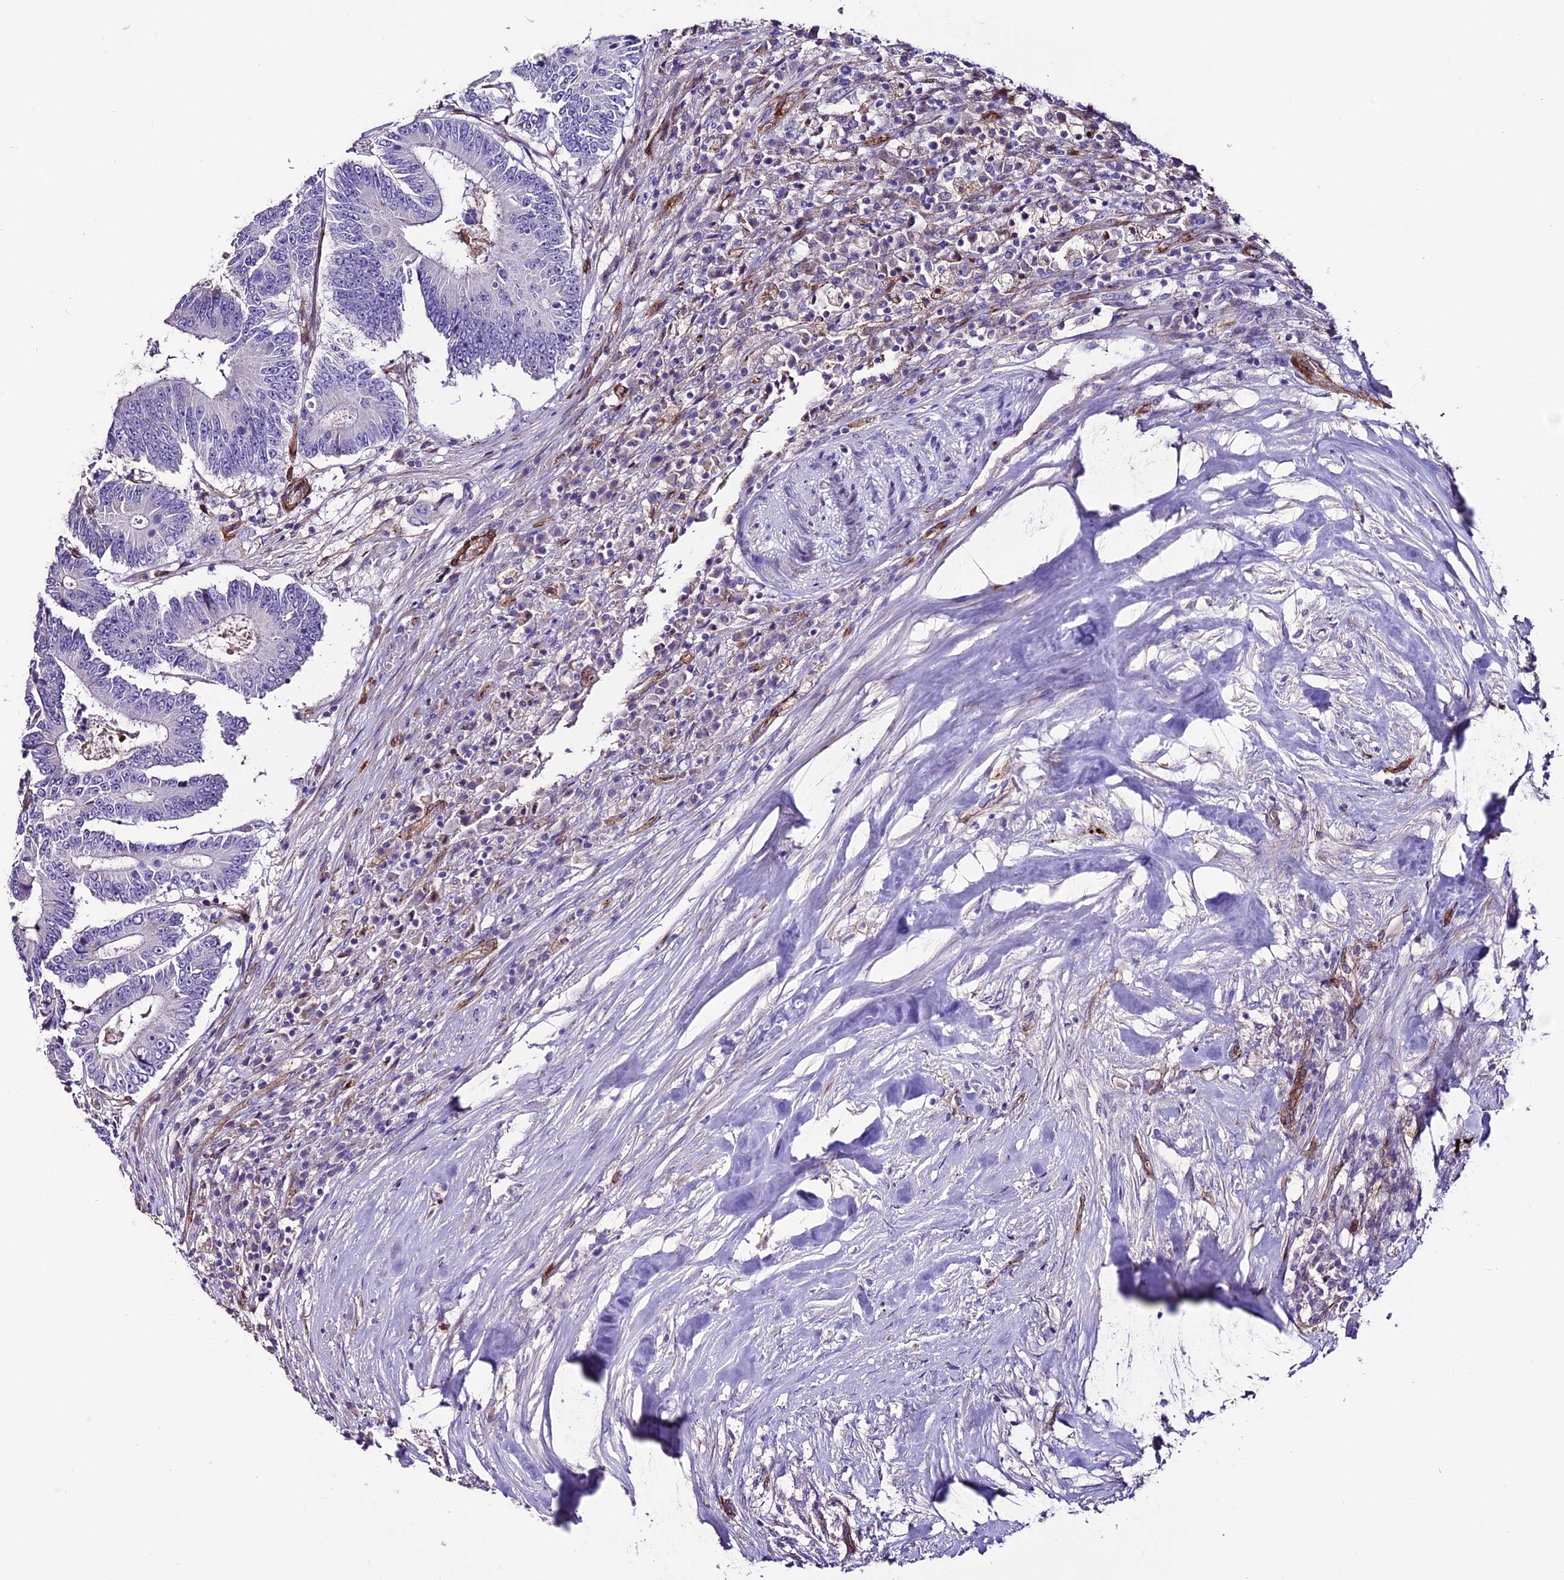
{"staining": {"intensity": "negative", "quantity": "none", "location": "none"}, "tissue": "colorectal cancer", "cell_type": "Tumor cells", "image_type": "cancer", "snomed": [{"axis": "morphology", "description": "Adenocarcinoma, NOS"}, {"axis": "topography", "description": "Colon"}], "caption": "Colorectal adenocarcinoma stained for a protein using IHC shows no staining tumor cells.", "gene": "REX1BD", "patient": {"sex": "male", "age": 83}}